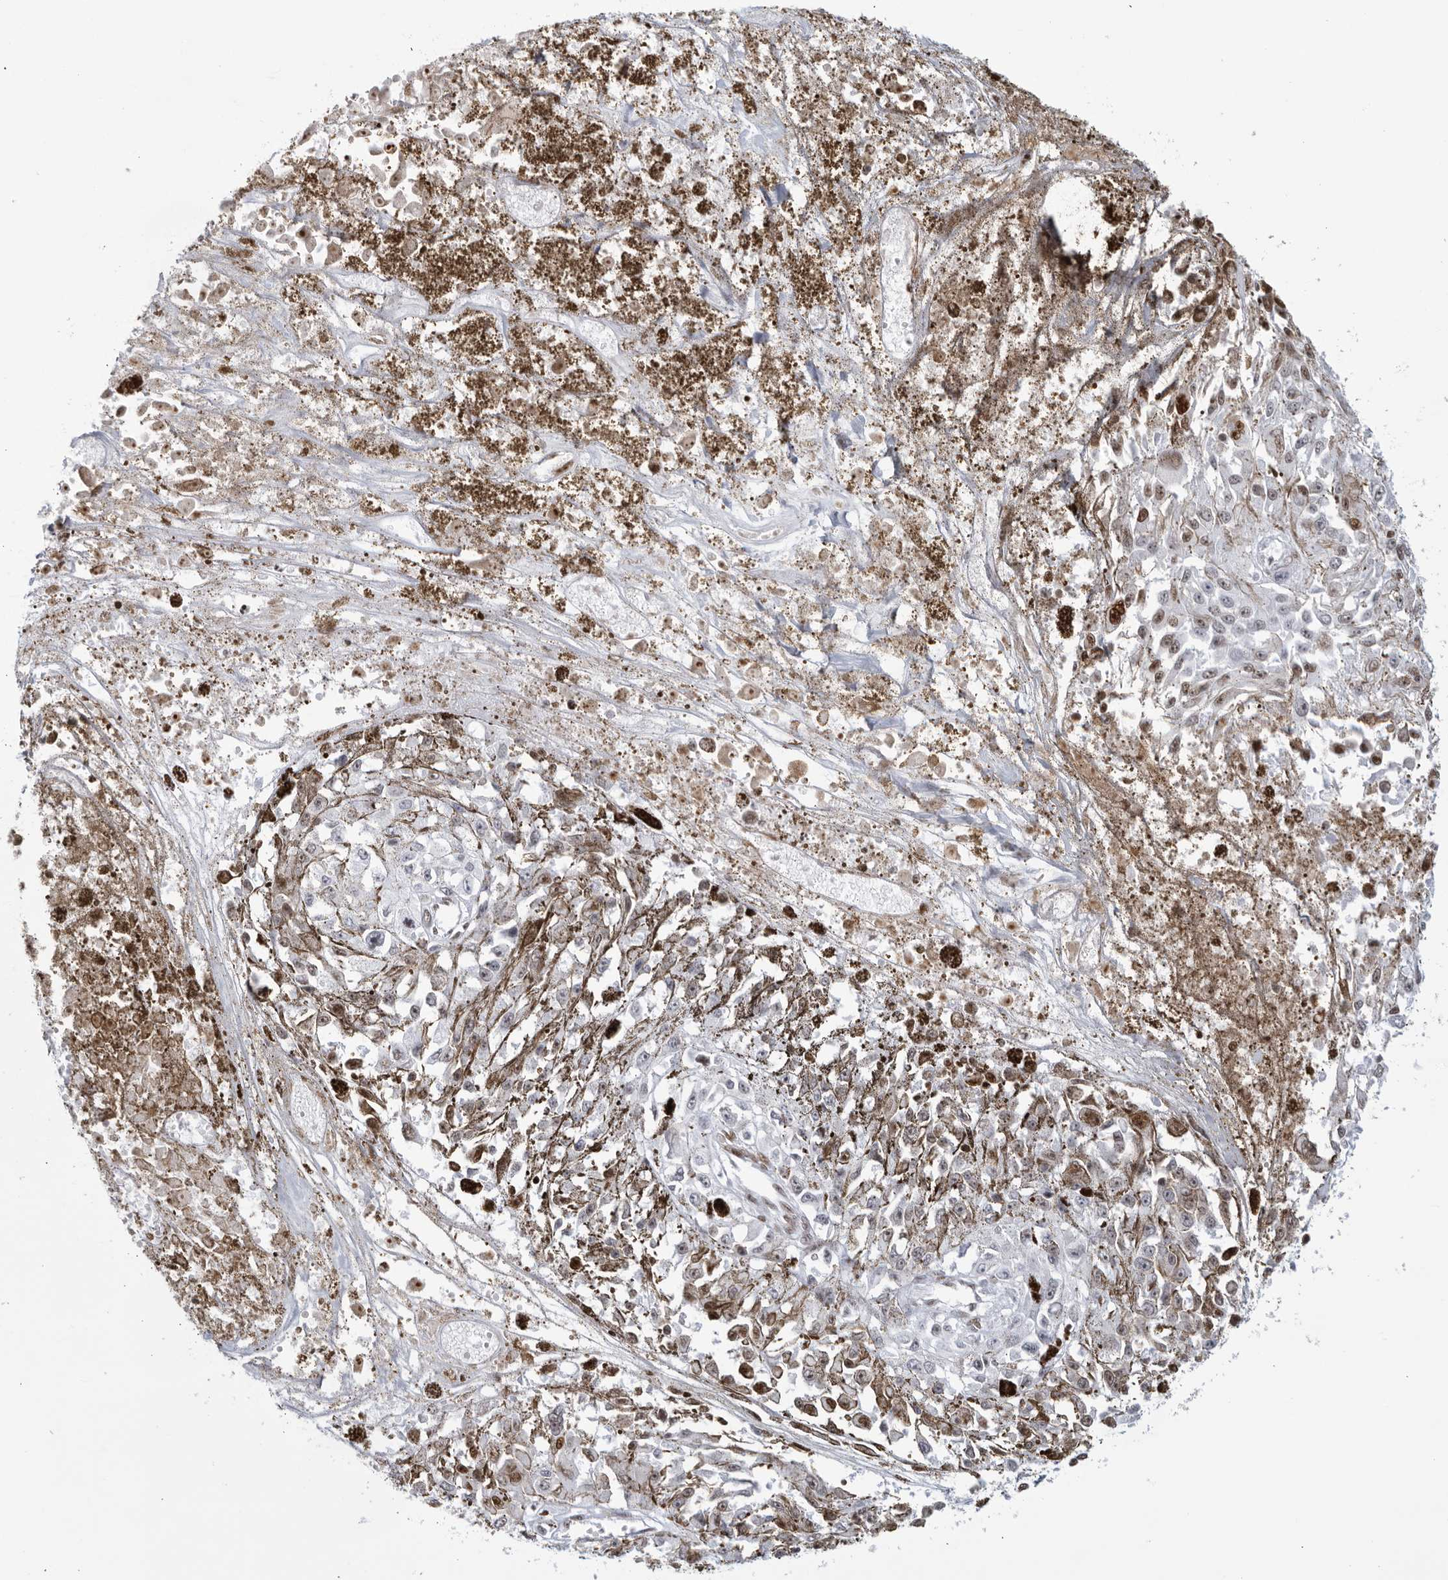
{"staining": {"intensity": "moderate", "quantity": "<25%", "location": "nuclear"}, "tissue": "melanoma", "cell_type": "Tumor cells", "image_type": "cancer", "snomed": [{"axis": "morphology", "description": "Malignant melanoma, Metastatic site"}, {"axis": "topography", "description": "Lymph node"}], "caption": "Melanoma stained with DAB (3,3'-diaminobenzidine) immunohistochemistry exhibits low levels of moderate nuclear staining in approximately <25% of tumor cells.", "gene": "HP1BP3", "patient": {"sex": "male", "age": 59}}